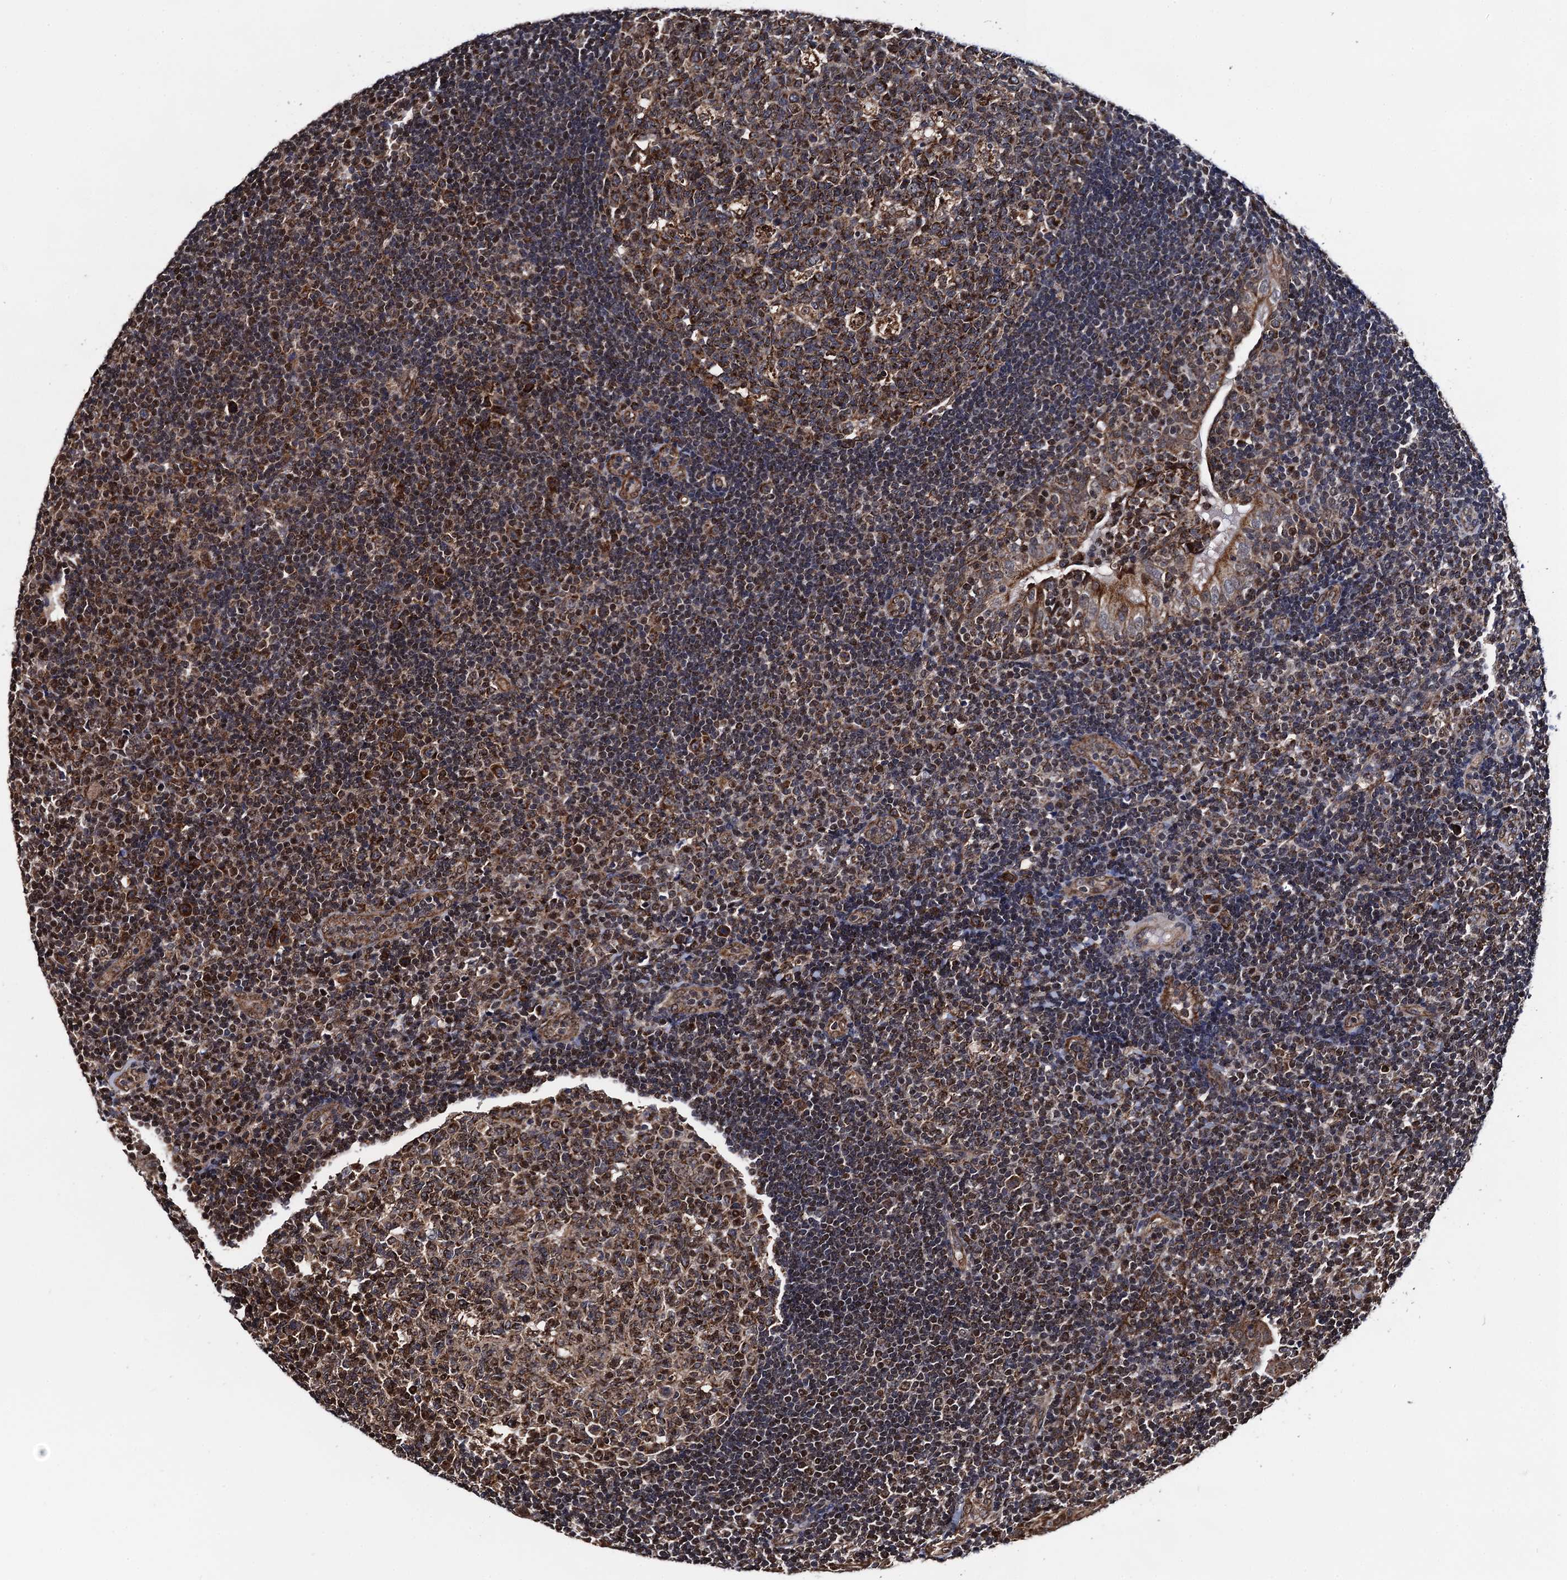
{"staining": {"intensity": "strong", "quantity": ">75%", "location": "cytoplasmic/membranous"}, "tissue": "tonsil", "cell_type": "Germinal center cells", "image_type": "normal", "snomed": [{"axis": "morphology", "description": "Normal tissue, NOS"}, {"axis": "topography", "description": "Tonsil"}], "caption": "This histopathology image demonstrates IHC staining of normal tonsil, with high strong cytoplasmic/membranous expression in approximately >75% of germinal center cells.", "gene": "PTCD3", "patient": {"sex": "female", "age": 40}}